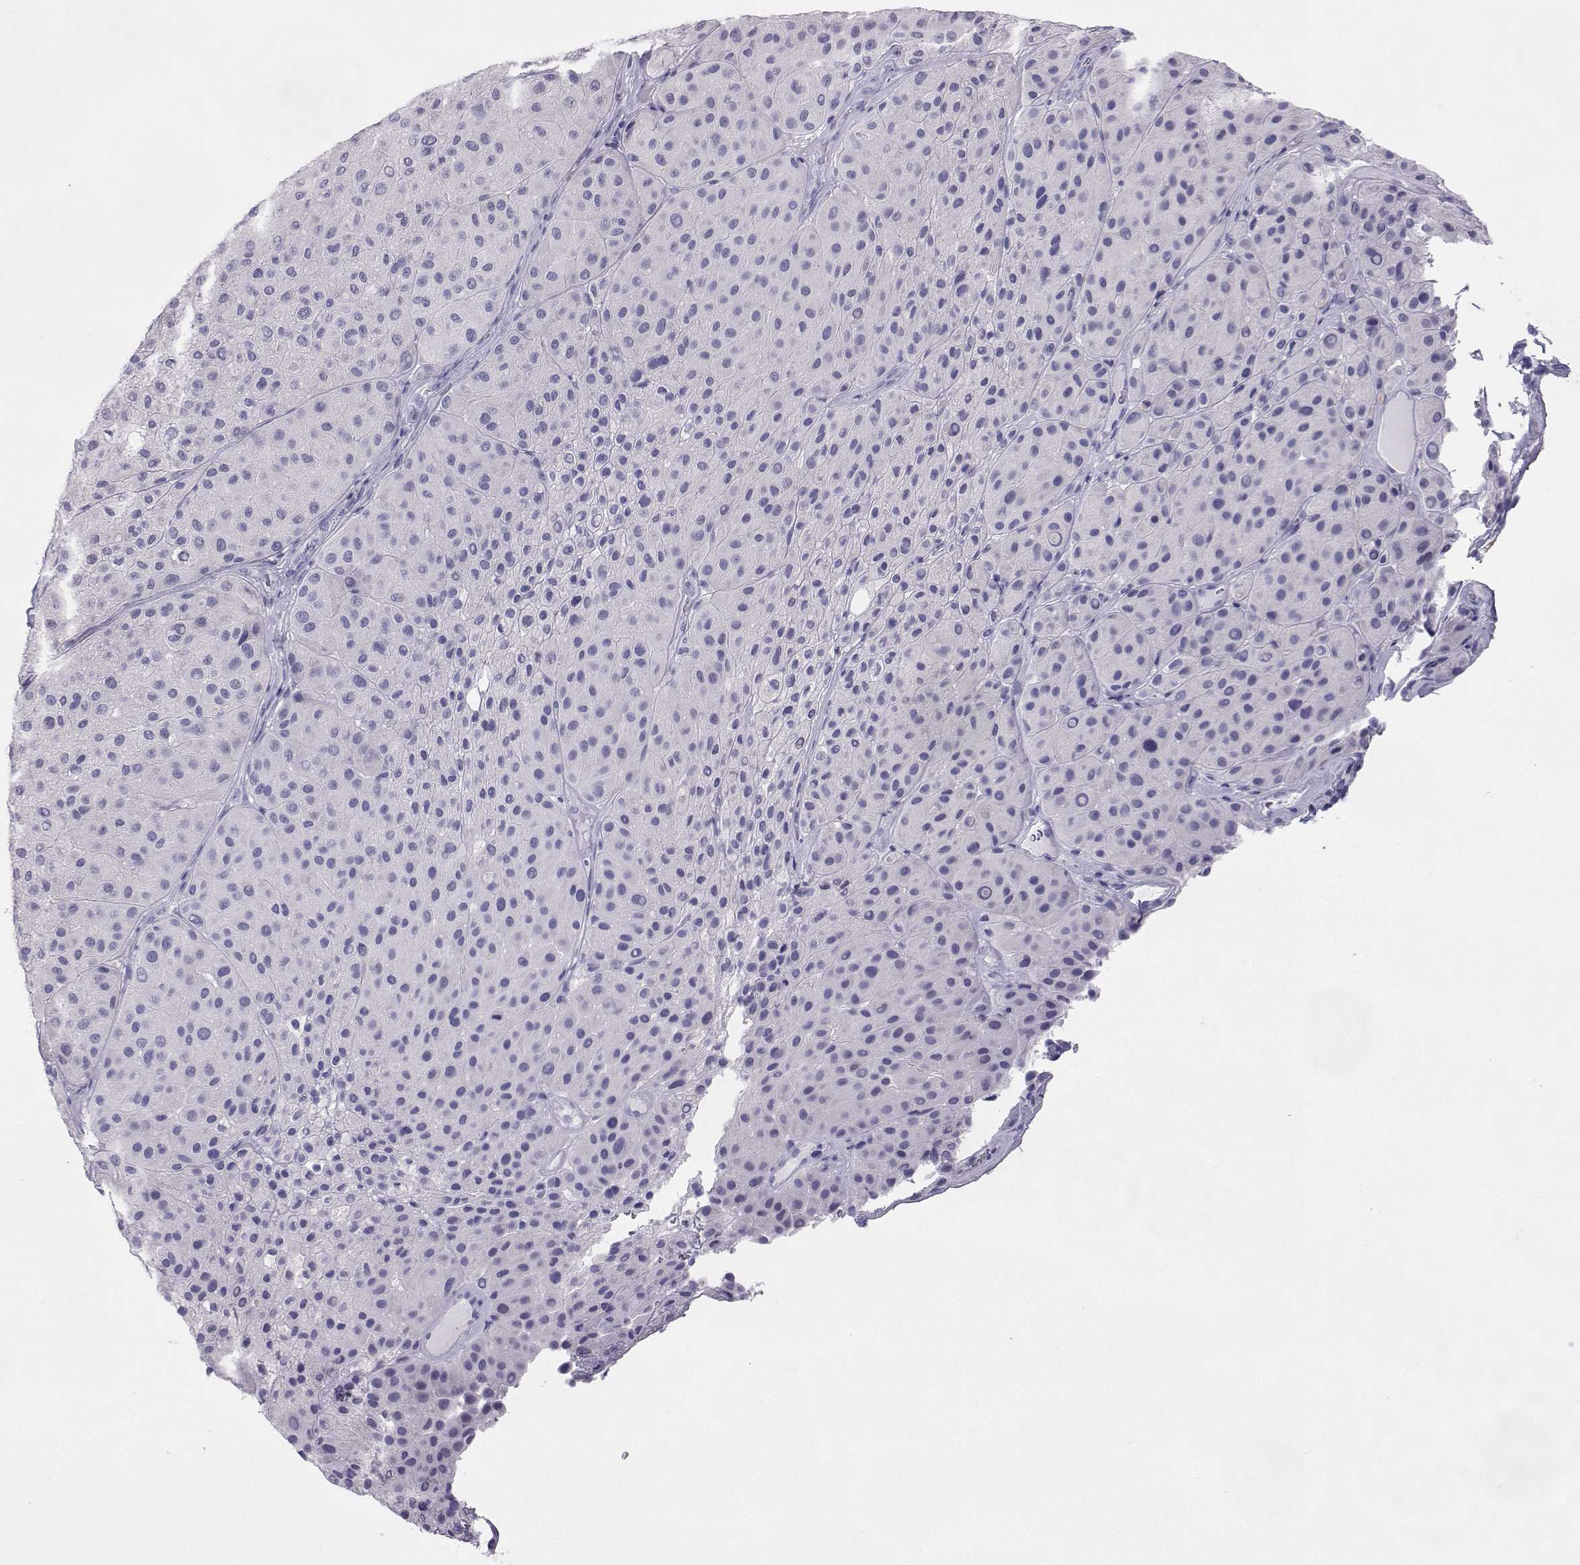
{"staining": {"intensity": "negative", "quantity": "none", "location": "none"}, "tissue": "melanoma", "cell_type": "Tumor cells", "image_type": "cancer", "snomed": [{"axis": "morphology", "description": "Malignant melanoma, Metastatic site"}, {"axis": "topography", "description": "Smooth muscle"}], "caption": "A high-resolution micrograph shows immunohistochemistry staining of melanoma, which displays no significant positivity in tumor cells. (Stains: DAB (3,3'-diaminobenzidine) immunohistochemistry with hematoxylin counter stain, Microscopy: brightfield microscopy at high magnification).", "gene": "PLIN4", "patient": {"sex": "male", "age": 41}}